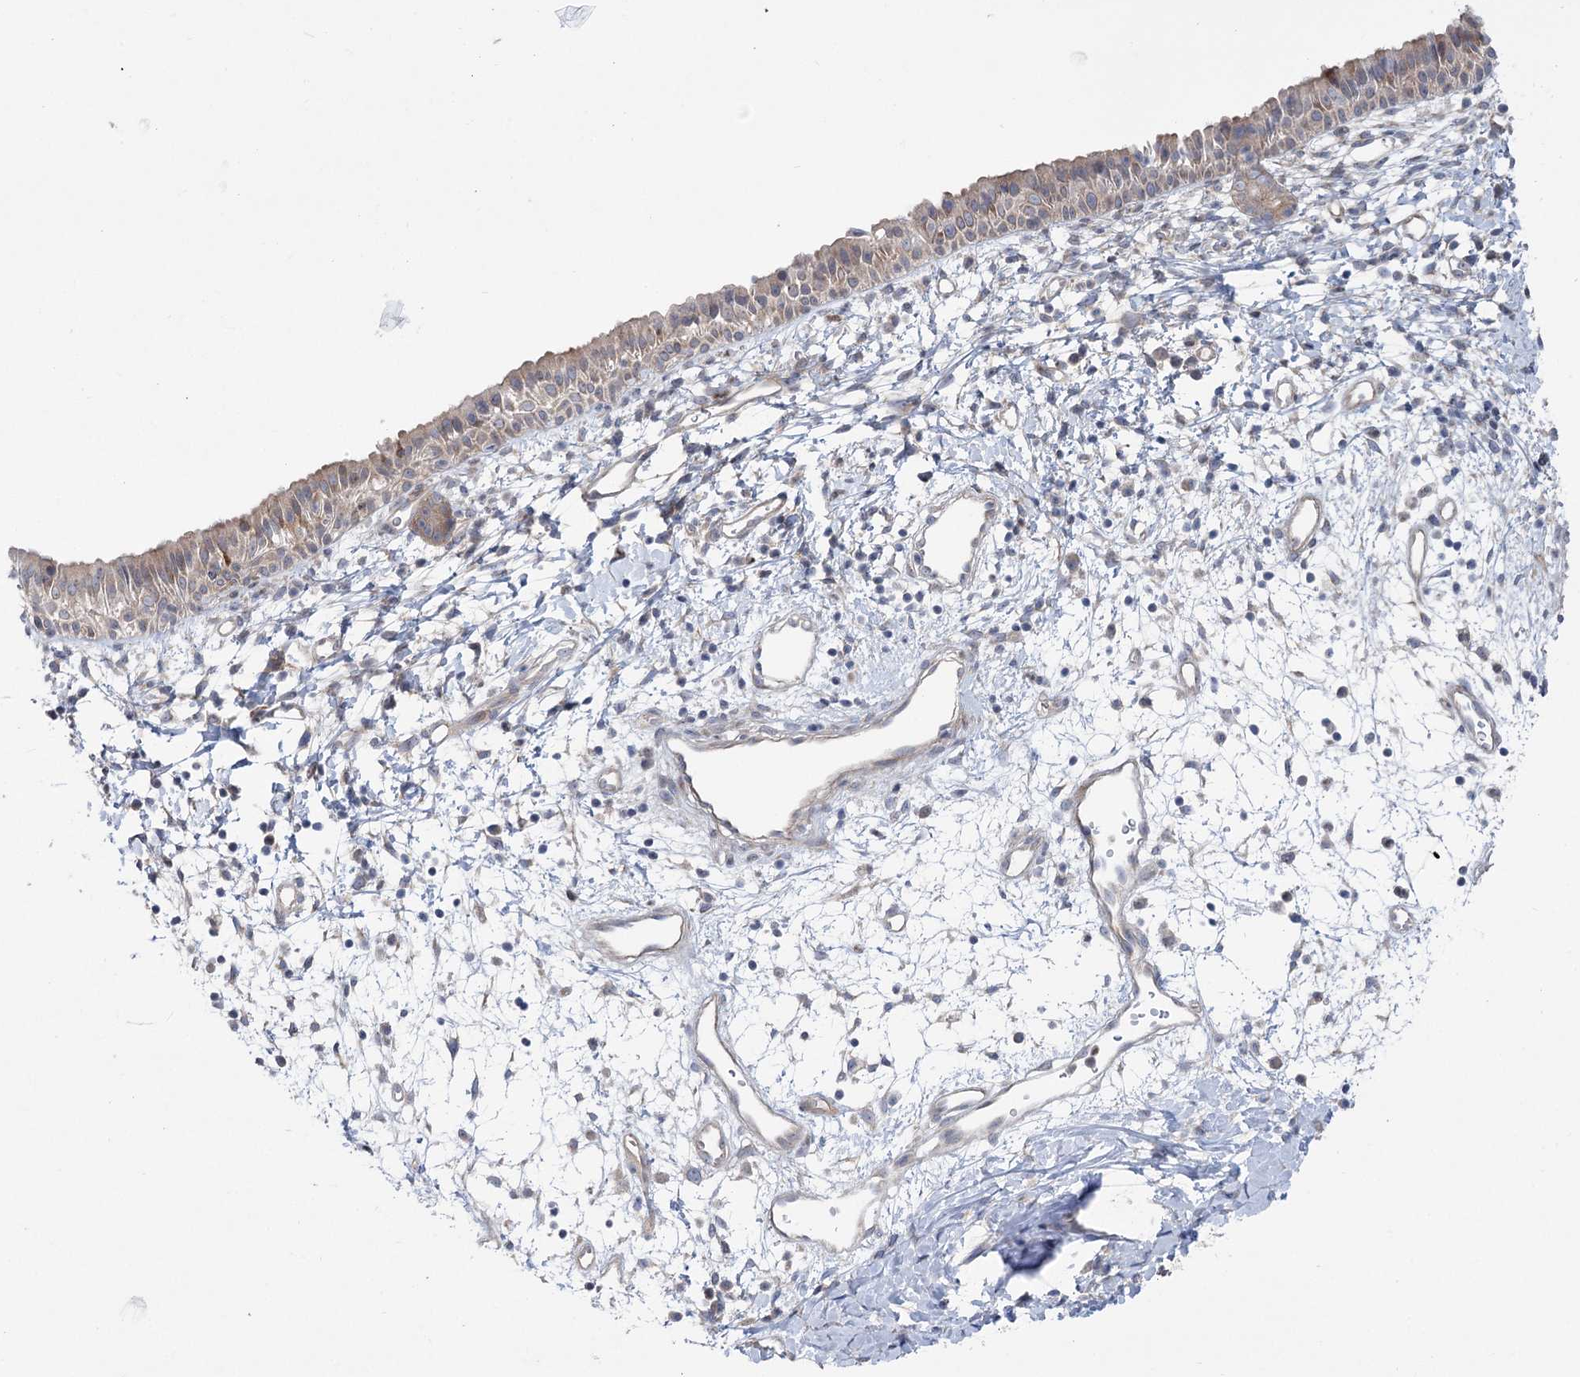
{"staining": {"intensity": "weak", "quantity": ">75%", "location": "cytoplasmic/membranous"}, "tissue": "nasopharynx", "cell_type": "Respiratory epithelial cells", "image_type": "normal", "snomed": [{"axis": "morphology", "description": "Normal tissue, NOS"}, {"axis": "topography", "description": "Nasopharynx"}], "caption": "Normal nasopharynx displays weak cytoplasmic/membranous positivity in about >75% of respiratory epithelial cells, visualized by immunohistochemistry.", "gene": "SCN11A", "patient": {"sex": "male", "age": 22}}